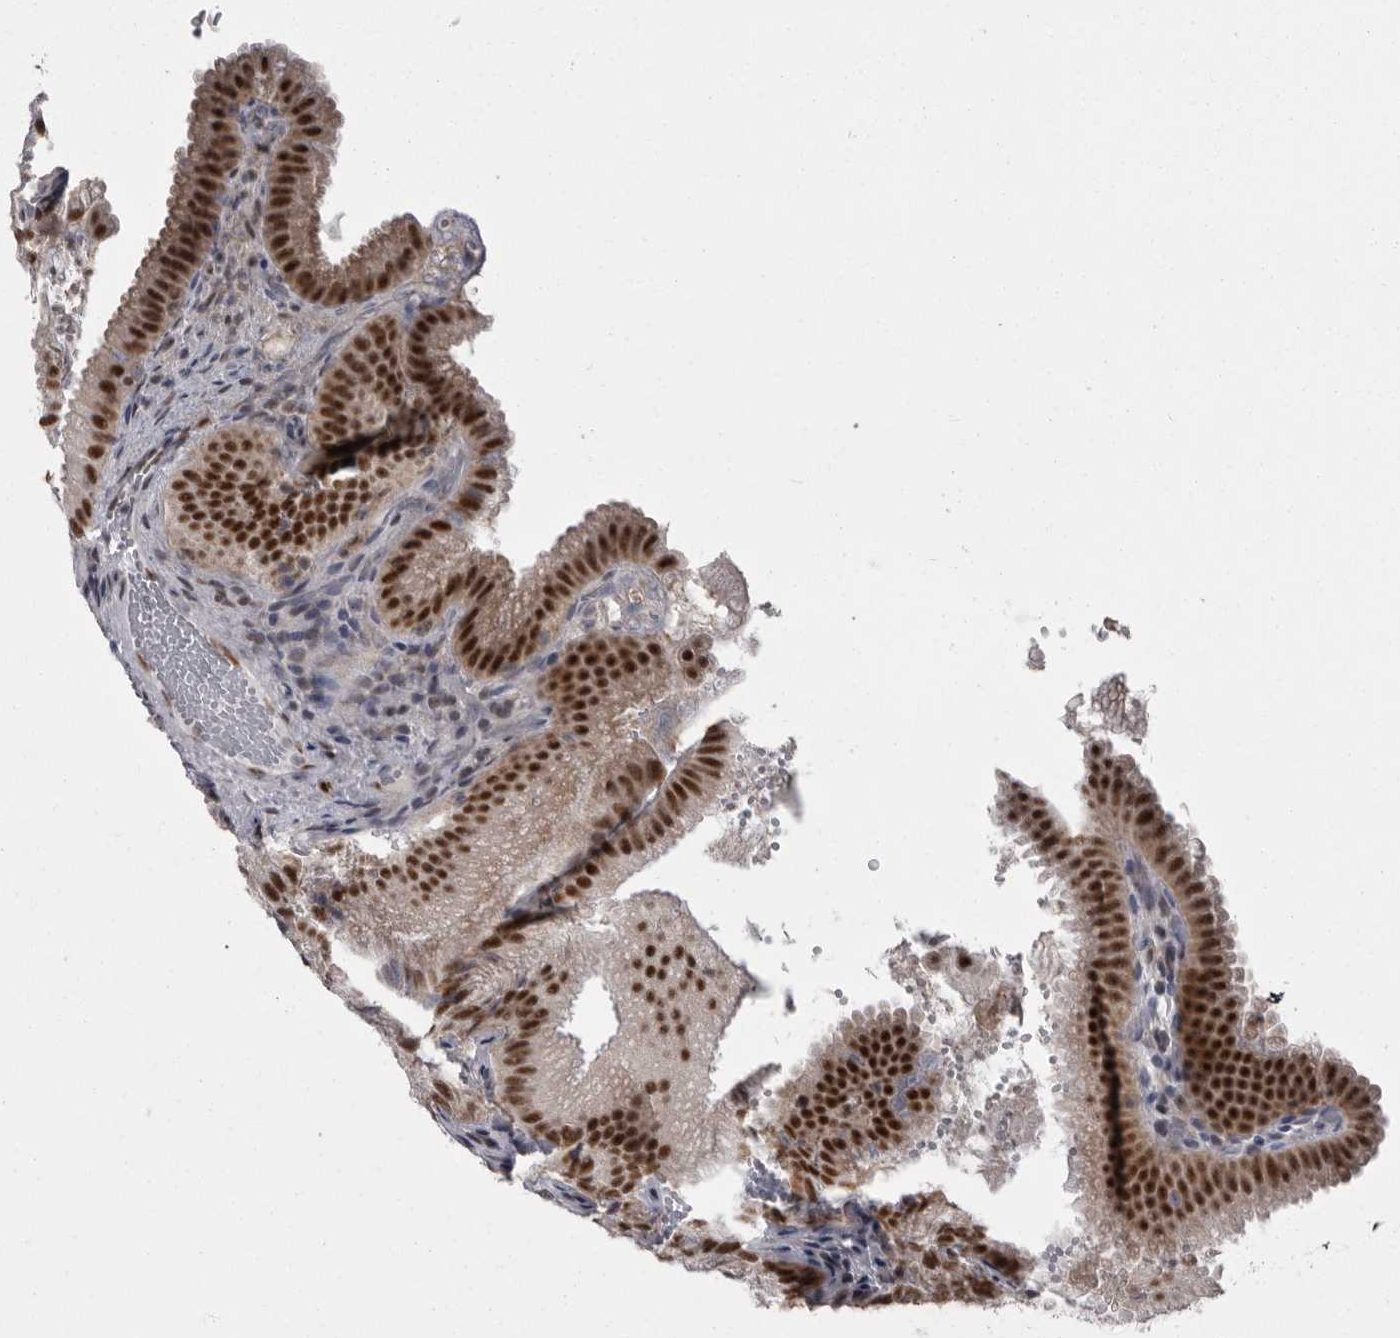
{"staining": {"intensity": "strong", "quantity": ">75%", "location": "nuclear"}, "tissue": "gallbladder", "cell_type": "Glandular cells", "image_type": "normal", "snomed": [{"axis": "morphology", "description": "Normal tissue, NOS"}, {"axis": "topography", "description": "Gallbladder"}], "caption": "Strong nuclear expression for a protein is appreciated in about >75% of glandular cells of benign gallbladder using IHC.", "gene": "MEPCE", "patient": {"sex": "female", "age": 30}}